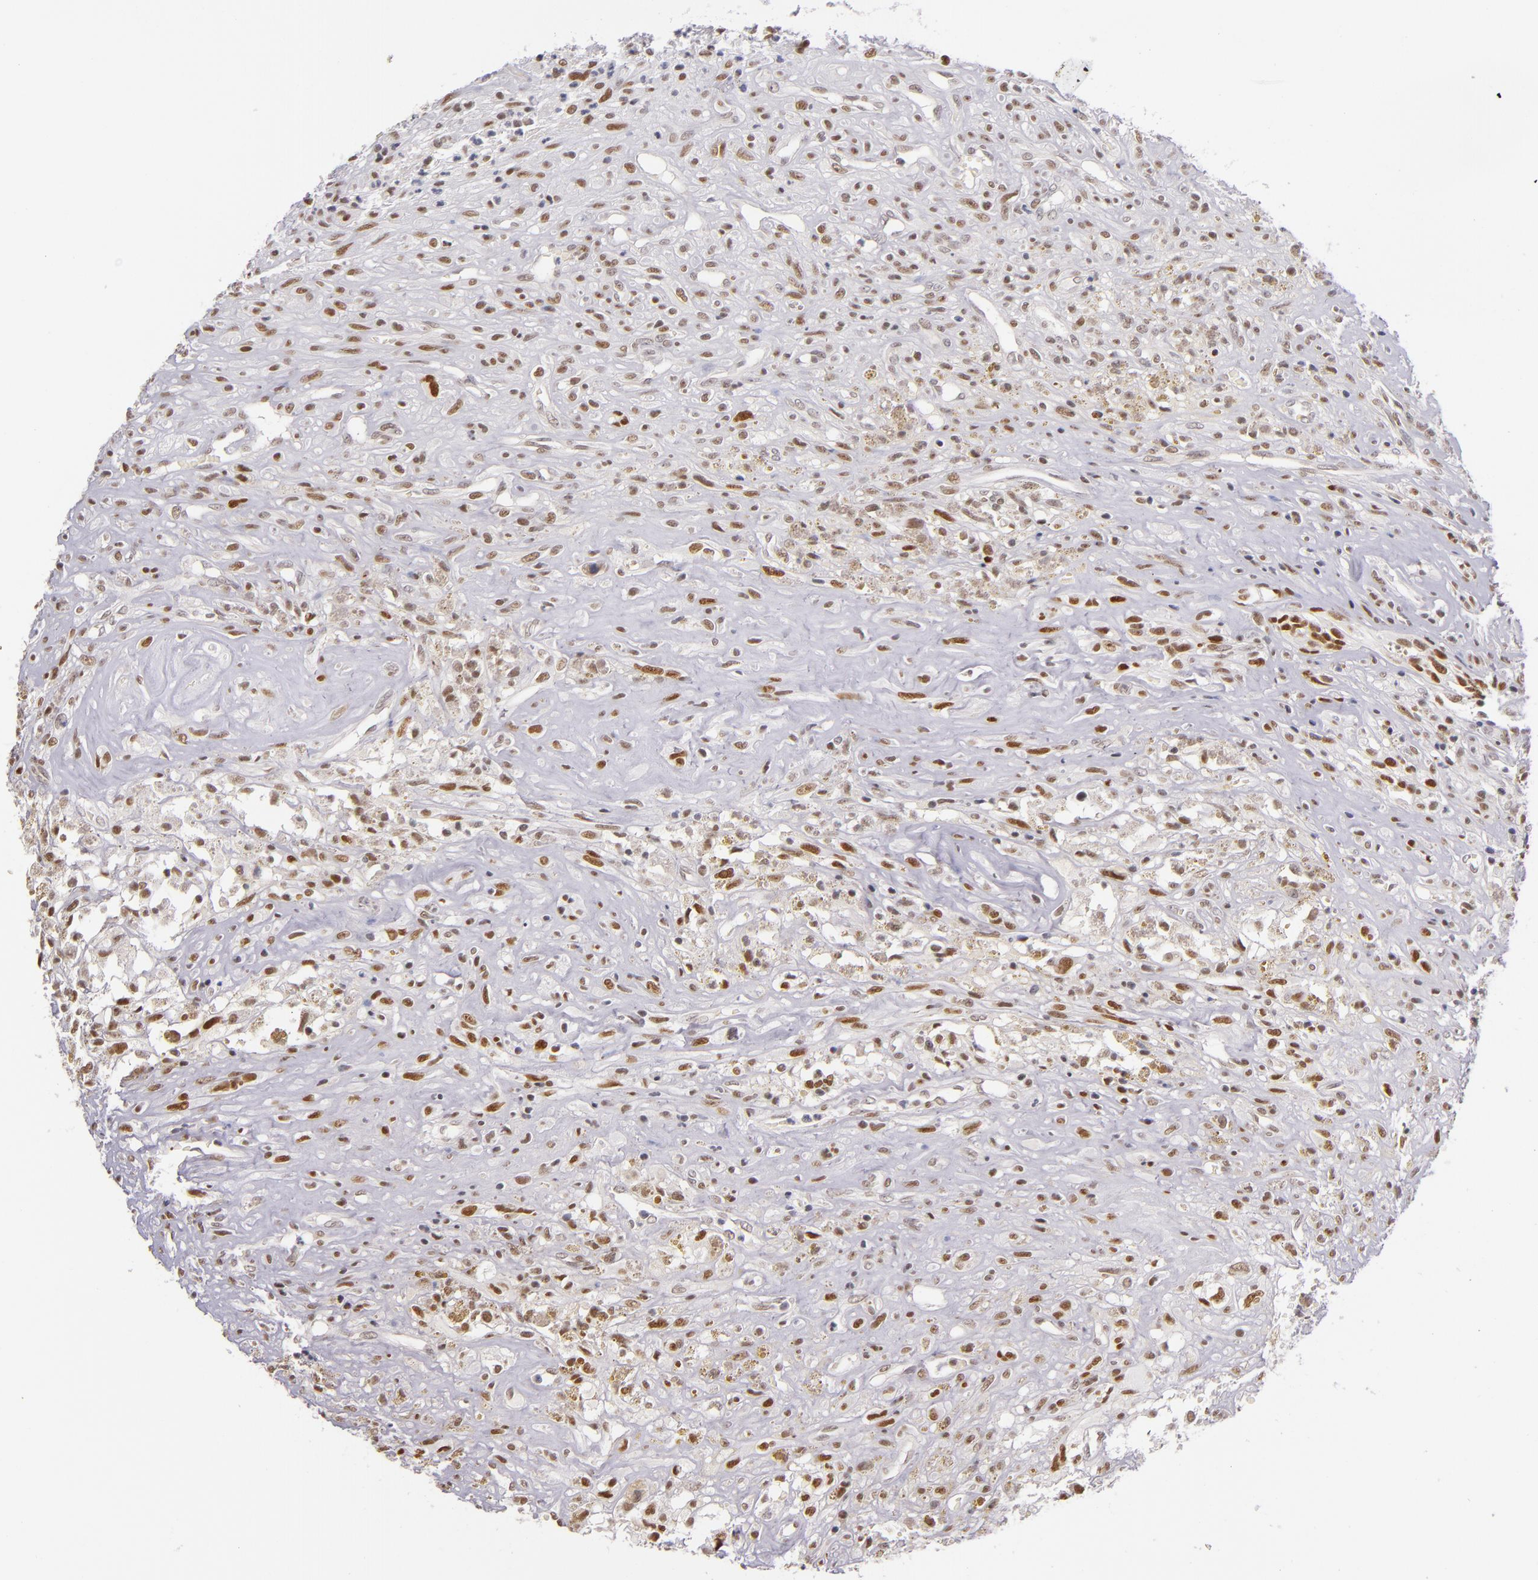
{"staining": {"intensity": "weak", "quantity": "25%-75%", "location": "nuclear"}, "tissue": "glioma", "cell_type": "Tumor cells", "image_type": "cancer", "snomed": [{"axis": "morphology", "description": "Glioma, malignant, High grade"}, {"axis": "topography", "description": "Brain"}], "caption": "DAB (3,3'-diaminobenzidine) immunohistochemical staining of glioma exhibits weak nuclear protein expression in approximately 25%-75% of tumor cells. The staining is performed using DAB brown chromogen to label protein expression. The nuclei are counter-stained blue using hematoxylin.", "gene": "NCOR2", "patient": {"sex": "male", "age": 66}}